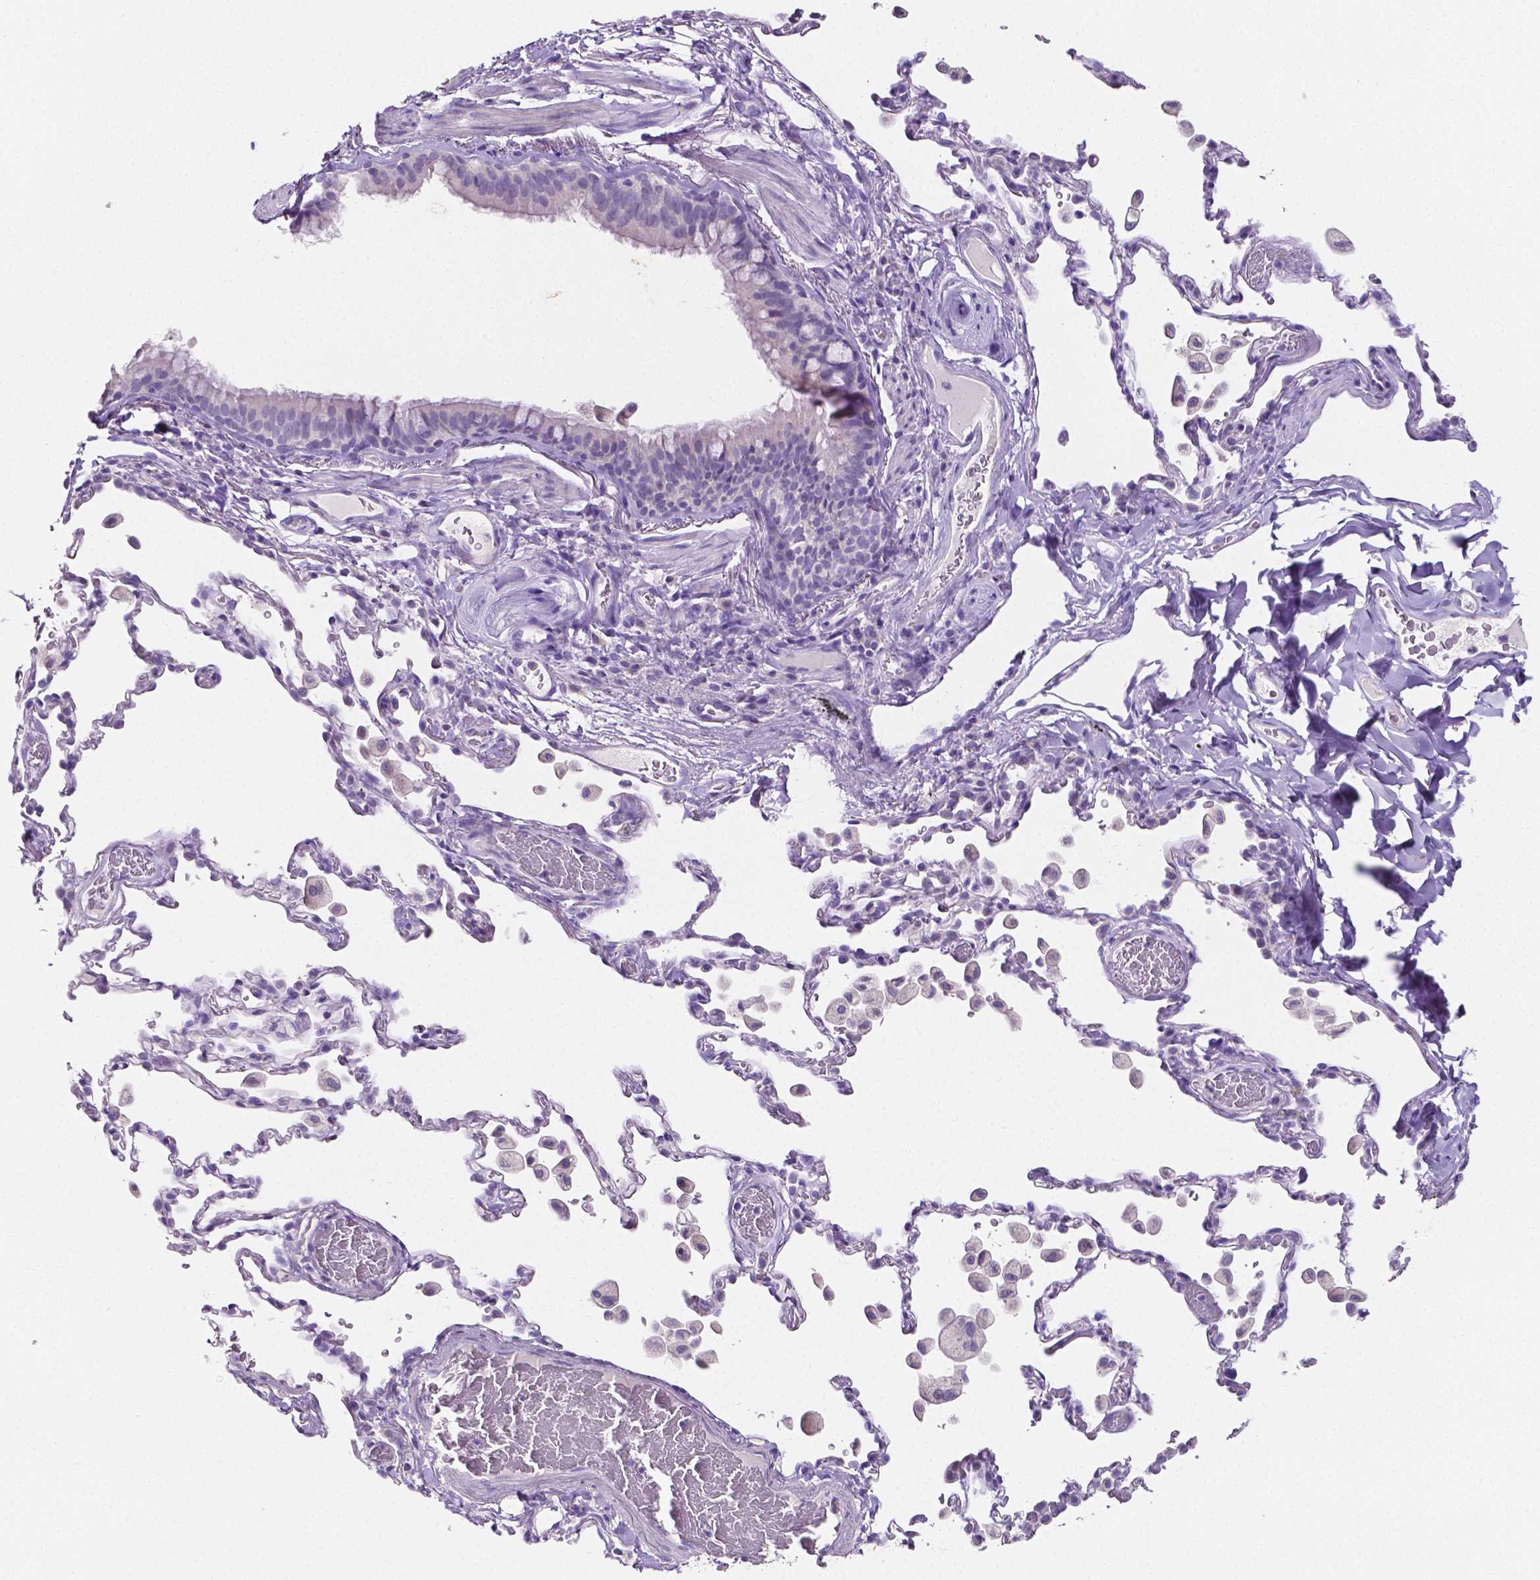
{"staining": {"intensity": "negative", "quantity": "none", "location": "none"}, "tissue": "bronchus", "cell_type": "Respiratory epithelial cells", "image_type": "normal", "snomed": [{"axis": "morphology", "description": "Normal tissue, NOS"}, {"axis": "topography", "description": "Bronchus"}, {"axis": "topography", "description": "Lung"}], "caption": "Histopathology image shows no significant protein positivity in respiratory epithelial cells of normal bronchus. (Immunohistochemistry, brightfield microscopy, high magnification).", "gene": "SLC22A2", "patient": {"sex": "male", "age": 54}}